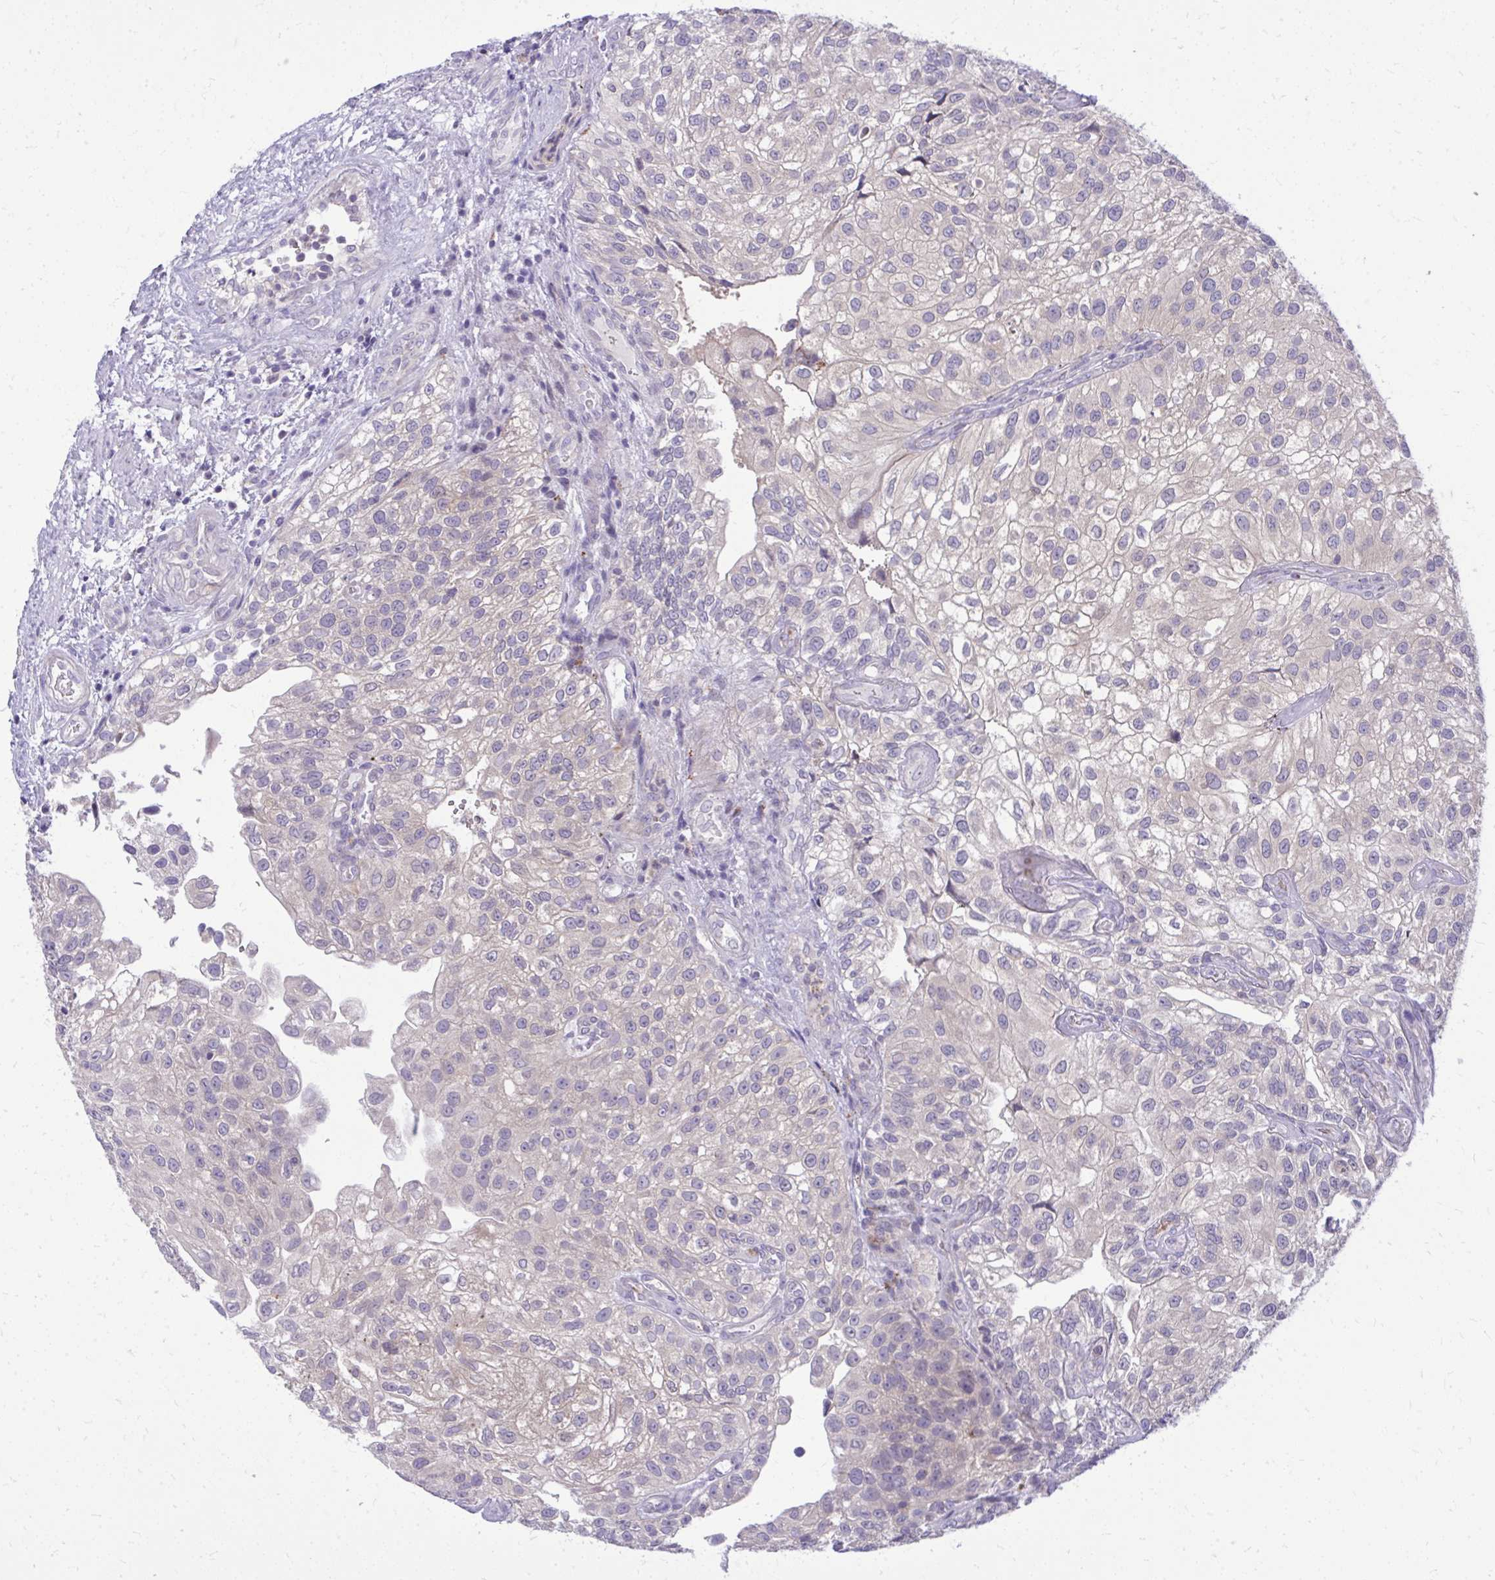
{"staining": {"intensity": "negative", "quantity": "none", "location": "none"}, "tissue": "urothelial cancer", "cell_type": "Tumor cells", "image_type": "cancer", "snomed": [{"axis": "morphology", "description": "Urothelial carcinoma, NOS"}, {"axis": "topography", "description": "Urinary bladder"}], "caption": "Photomicrograph shows no significant protein expression in tumor cells of transitional cell carcinoma. (Immunohistochemistry, brightfield microscopy, high magnification).", "gene": "DPY19L1", "patient": {"sex": "male", "age": 87}}